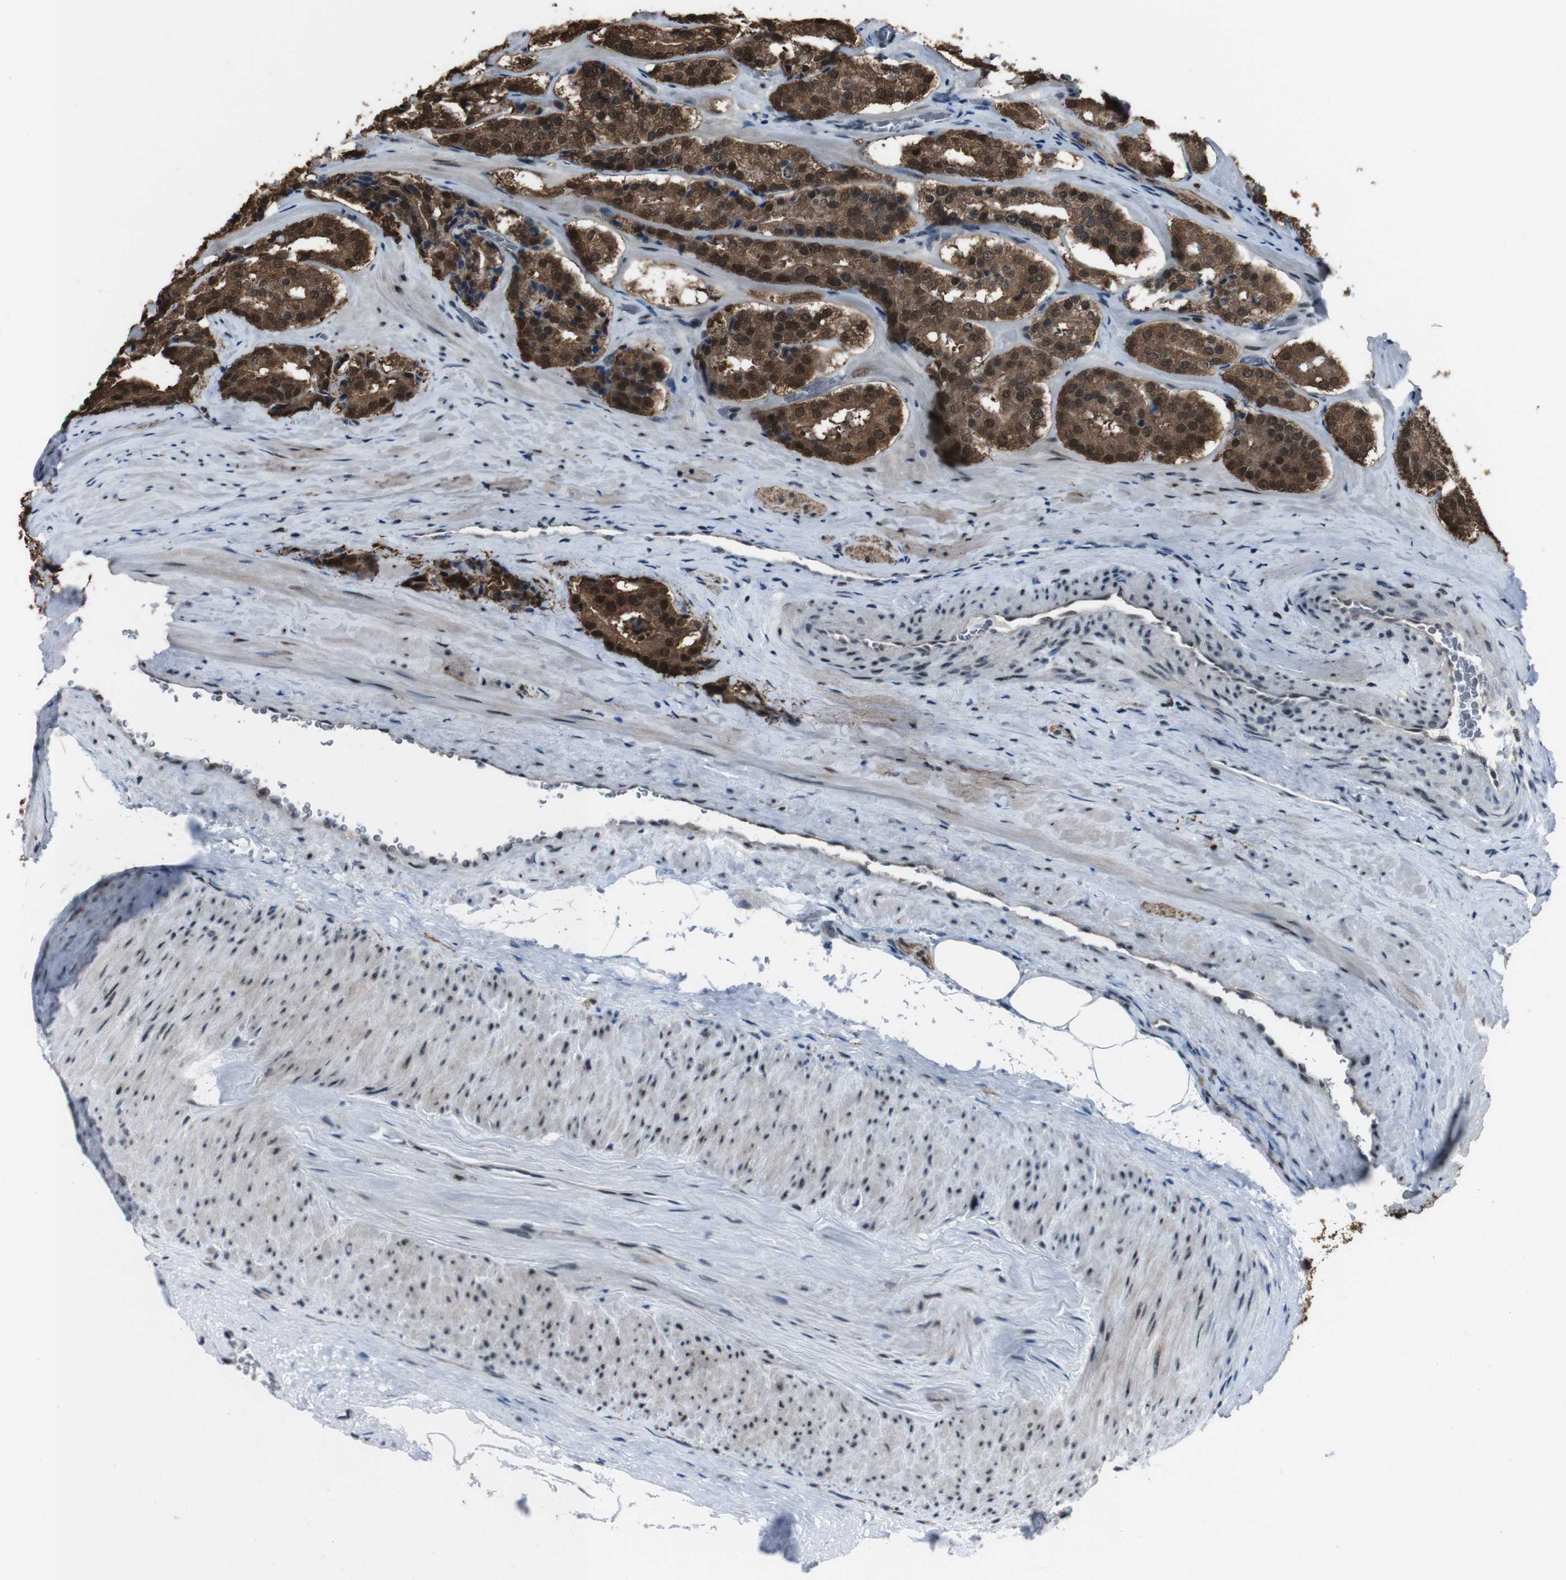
{"staining": {"intensity": "strong", "quantity": ">75%", "location": "cytoplasmic/membranous,nuclear"}, "tissue": "prostate cancer", "cell_type": "Tumor cells", "image_type": "cancer", "snomed": [{"axis": "morphology", "description": "Adenocarcinoma, High grade"}, {"axis": "topography", "description": "Prostate"}], "caption": "Immunohistochemistry (DAB) staining of prostate cancer (high-grade adenocarcinoma) reveals strong cytoplasmic/membranous and nuclear protein expression in about >75% of tumor cells.", "gene": "PNMA8A", "patient": {"sex": "male", "age": 60}}